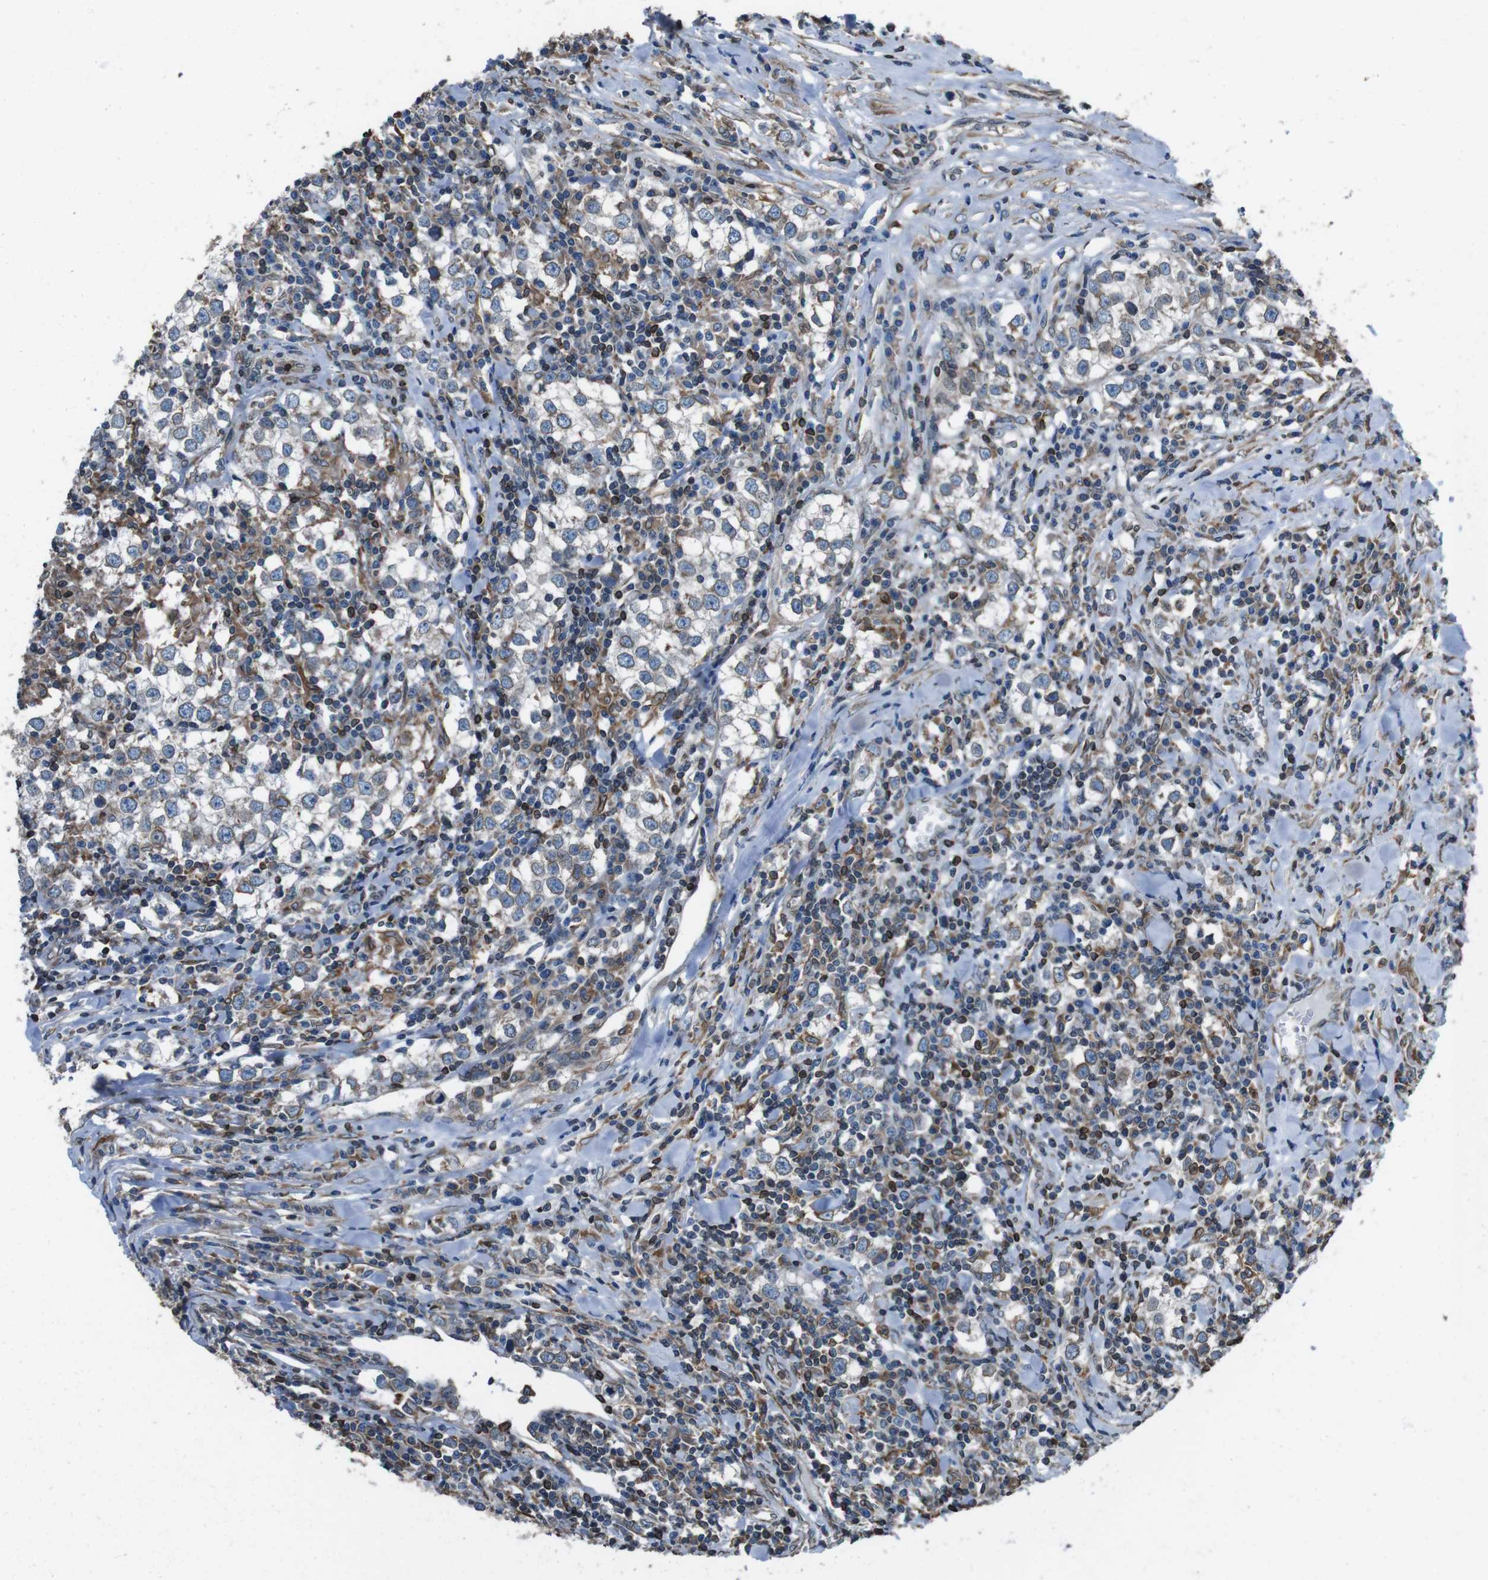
{"staining": {"intensity": "moderate", "quantity": "25%-75%", "location": "cytoplasmic/membranous"}, "tissue": "testis cancer", "cell_type": "Tumor cells", "image_type": "cancer", "snomed": [{"axis": "morphology", "description": "Seminoma, NOS"}, {"axis": "morphology", "description": "Carcinoma, Embryonal, NOS"}, {"axis": "topography", "description": "Testis"}], "caption": "Immunohistochemistry (IHC) image of human testis seminoma stained for a protein (brown), which reveals medium levels of moderate cytoplasmic/membranous positivity in approximately 25%-75% of tumor cells.", "gene": "APMAP", "patient": {"sex": "male", "age": 36}}